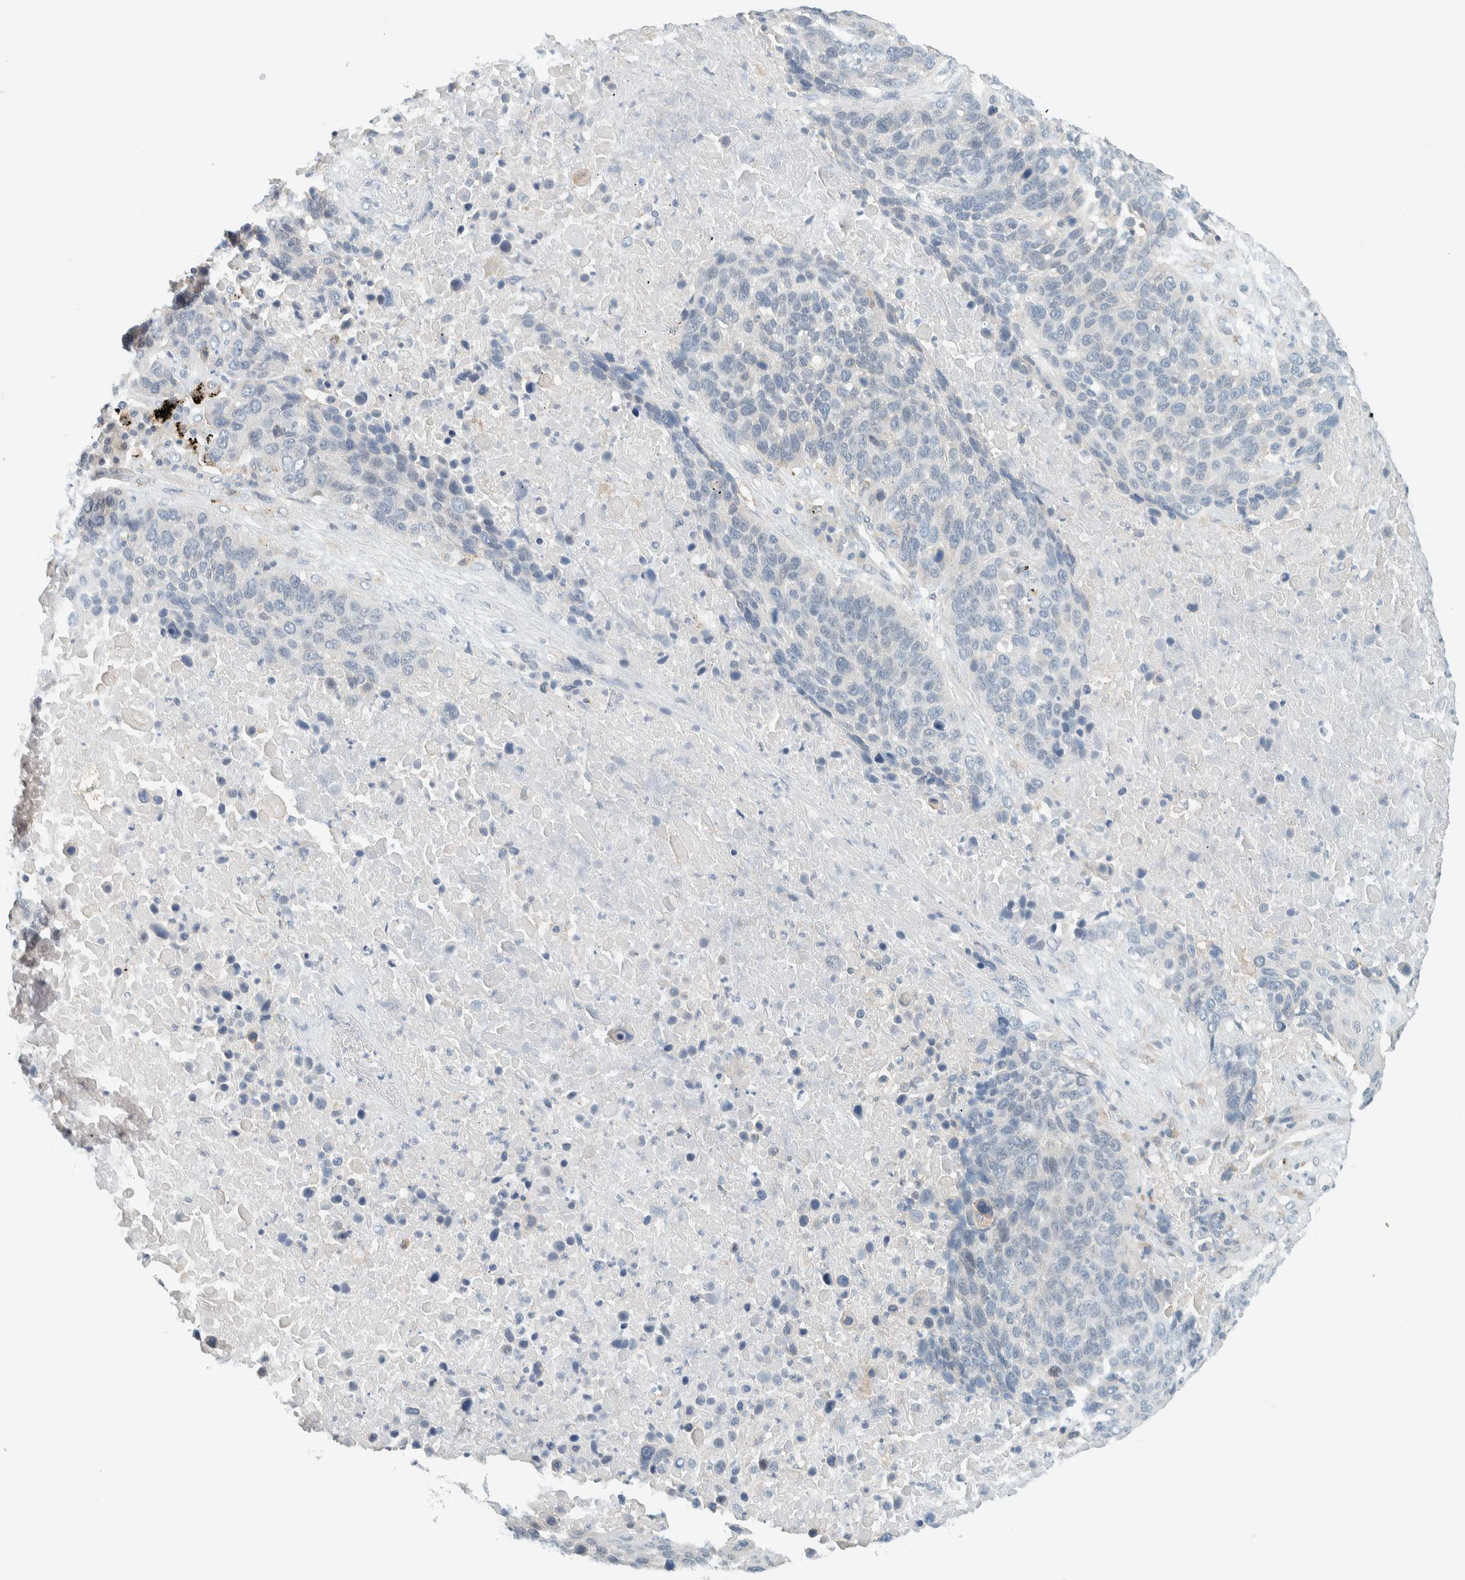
{"staining": {"intensity": "negative", "quantity": "none", "location": "none"}, "tissue": "lung cancer", "cell_type": "Tumor cells", "image_type": "cancer", "snomed": [{"axis": "morphology", "description": "Squamous cell carcinoma, NOS"}, {"axis": "topography", "description": "Lung"}], "caption": "Image shows no protein expression in tumor cells of lung cancer (squamous cell carcinoma) tissue.", "gene": "SUMF2", "patient": {"sex": "male", "age": 66}}